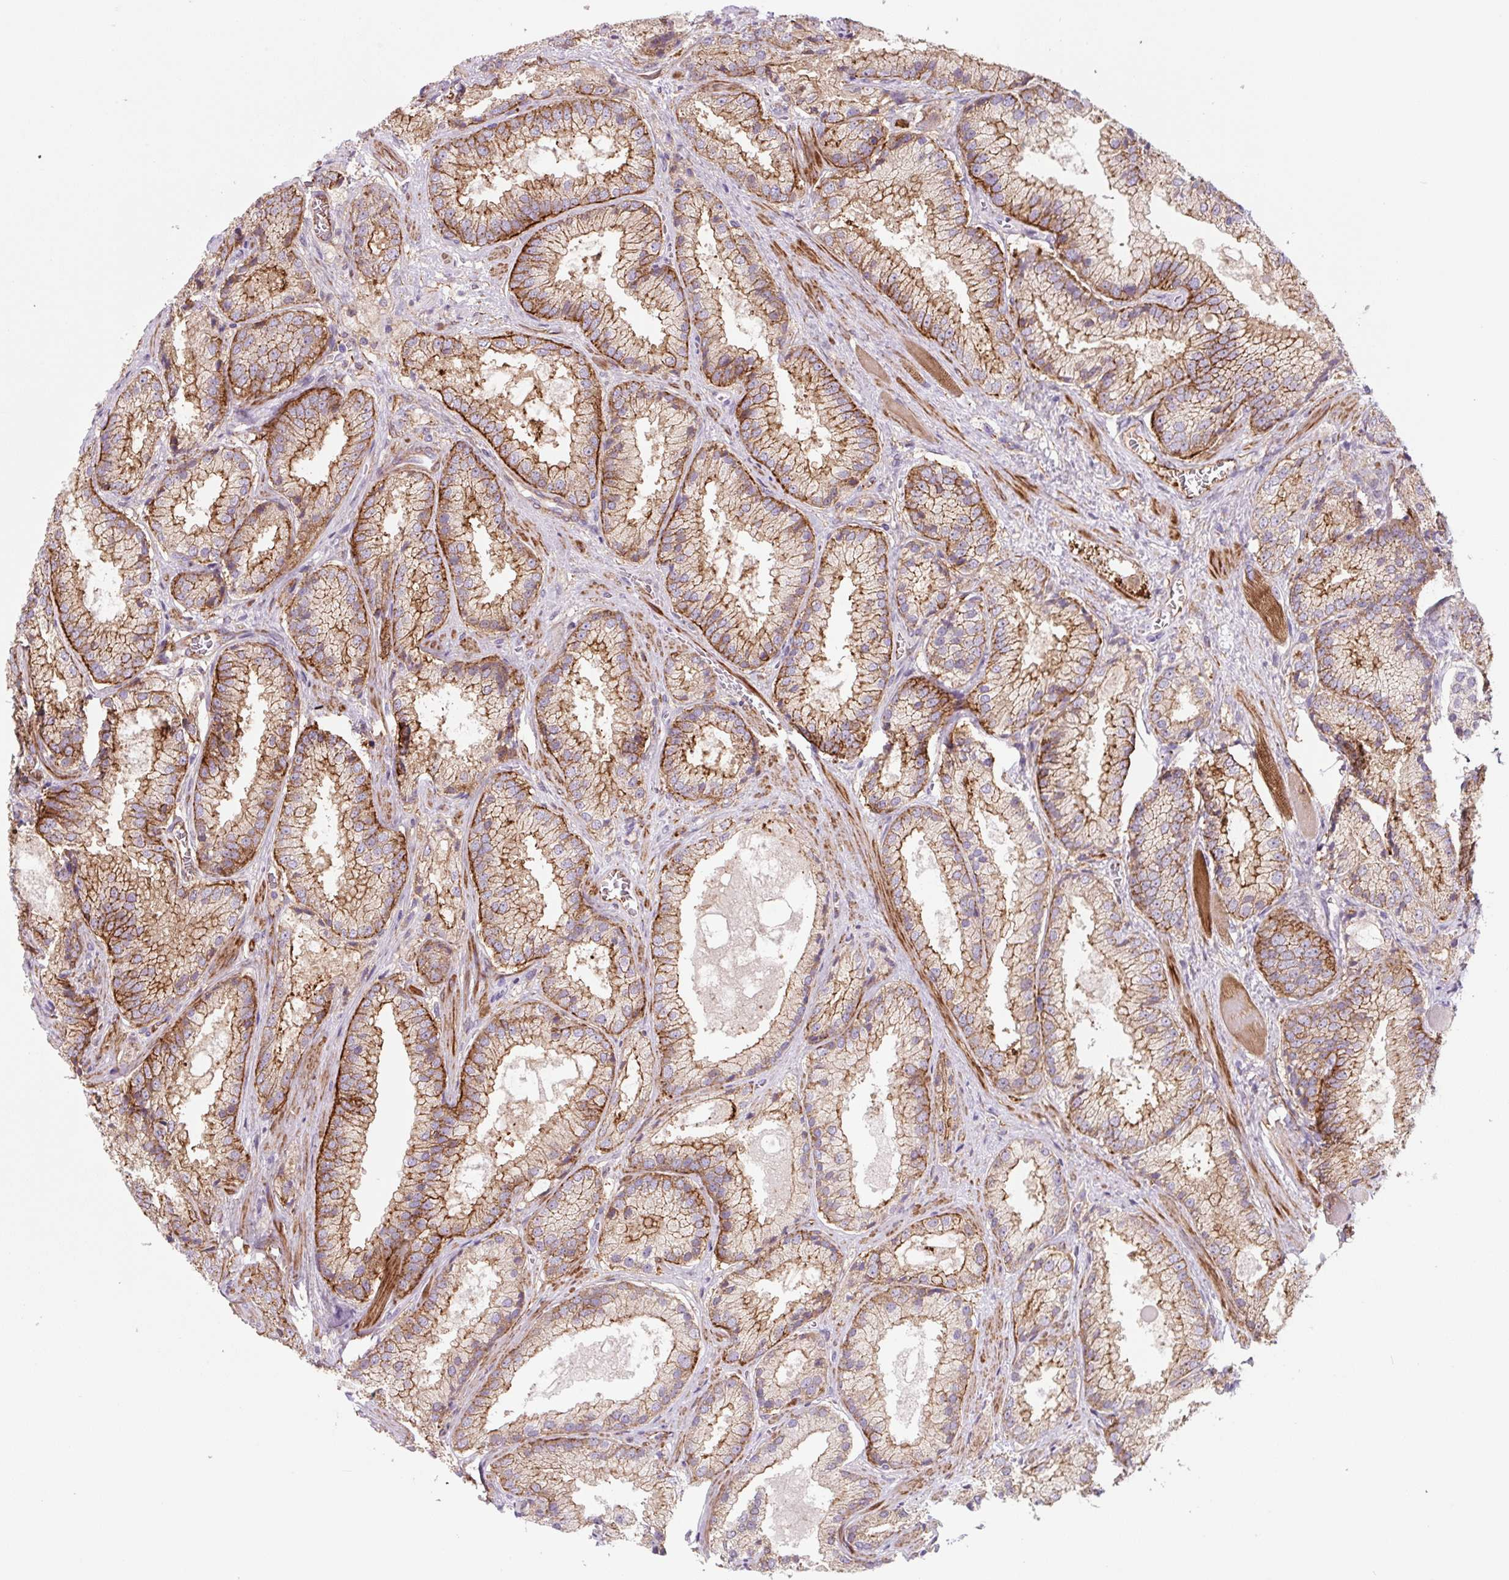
{"staining": {"intensity": "moderate", "quantity": ">75%", "location": "cytoplasmic/membranous"}, "tissue": "prostate cancer", "cell_type": "Tumor cells", "image_type": "cancer", "snomed": [{"axis": "morphology", "description": "Adenocarcinoma, High grade"}, {"axis": "topography", "description": "Prostate"}], "caption": "Immunohistochemical staining of prostate cancer shows moderate cytoplasmic/membranous protein staining in about >75% of tumor cells.", "gene": "DHFR2", "patient": {"sex": "male", "age": 68}}